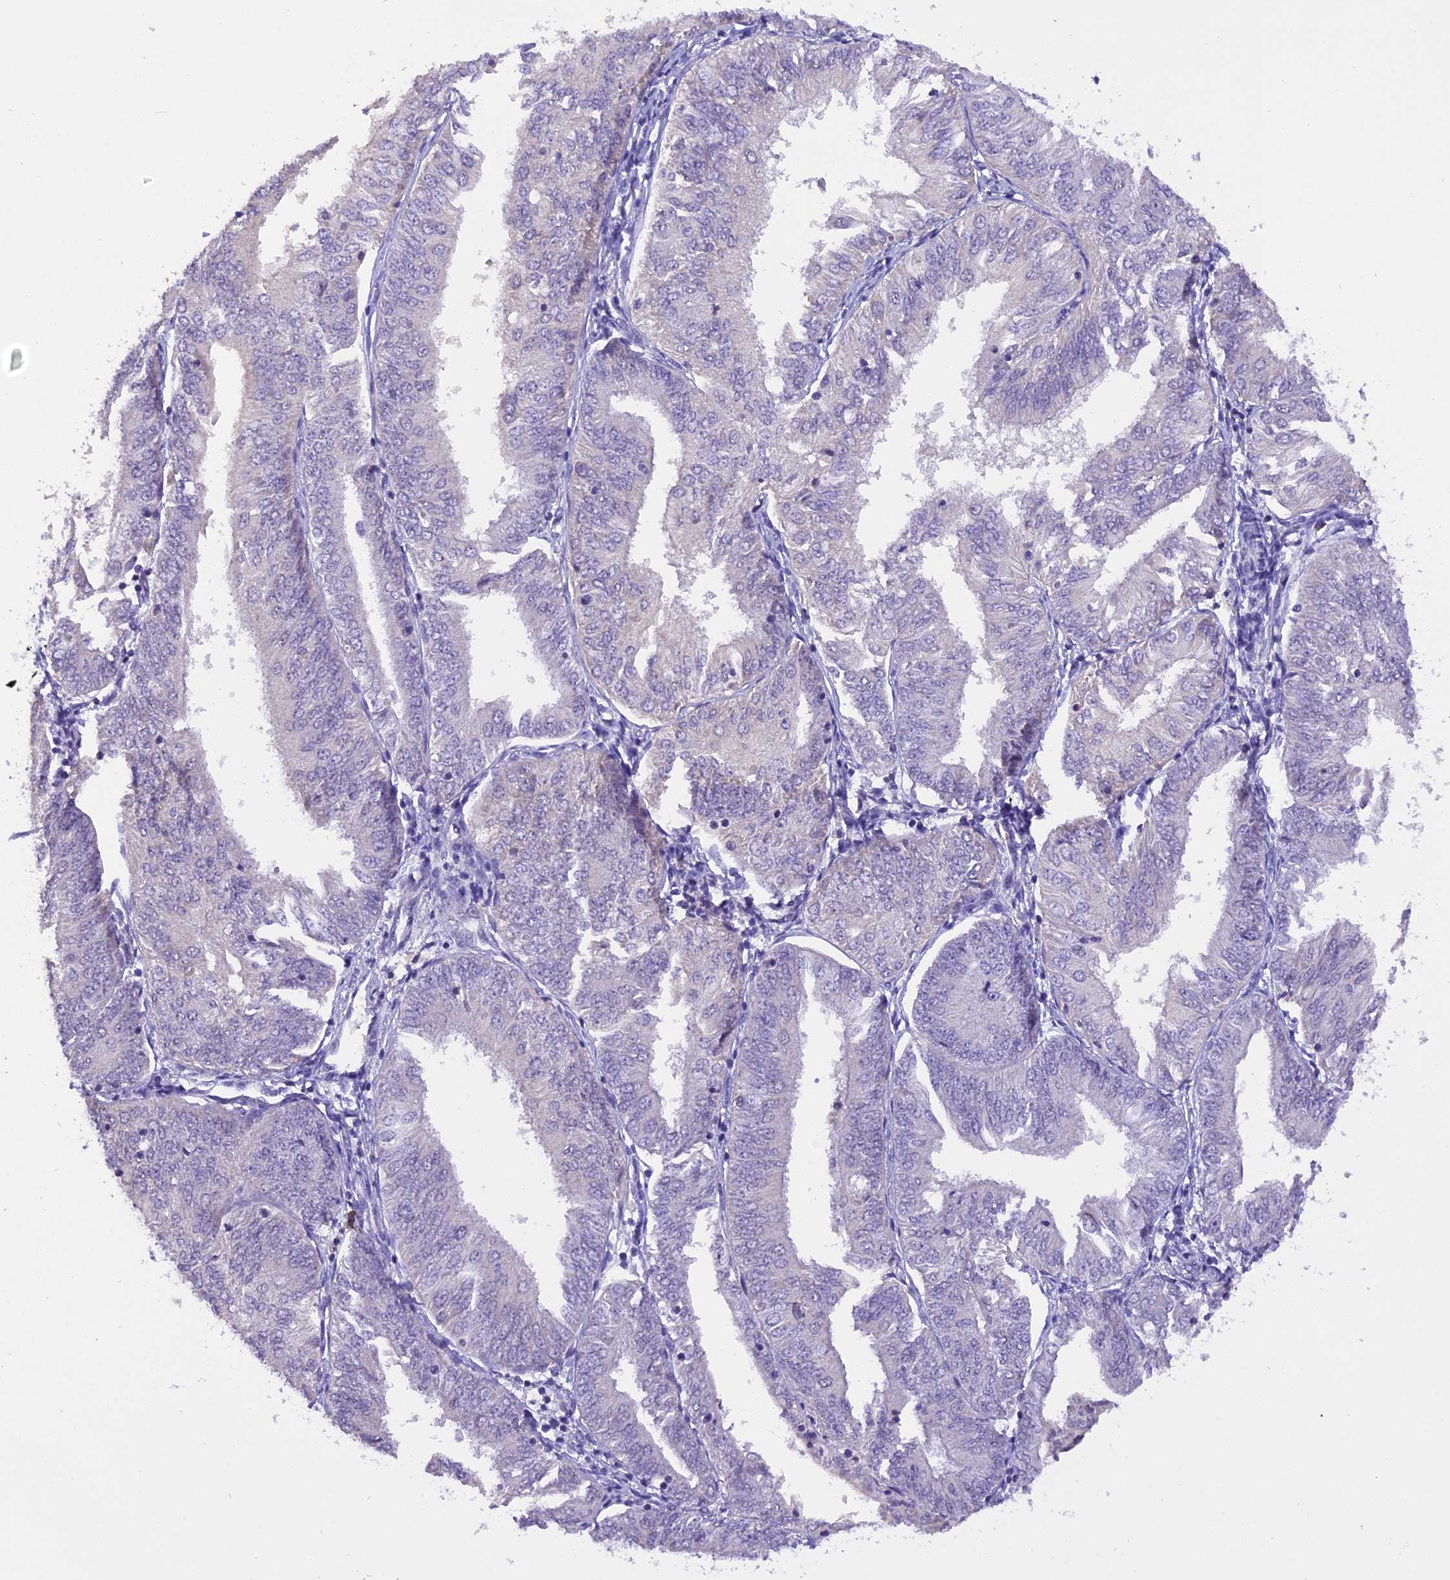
{"staining": {"intensity": "negative", "quantity": "none", "location": "none"}, "tissue": "endometrial cancer", "cell_type": "Tumor cells", "image_type": "cancer", "snomed": [{"axis": "morphology", "description": "Adenocarcinoma, NOS"}, {"axis": "topography", "description": "Endometrium"}], "caption": "High power microscopy photomicrograph of an immunohistochemistry image of adenocarcinoma (endometrial), revealing no significant expression in tumor cells.", "gene": "AHSP", "patient": {"sex": "female", "age": 58}}